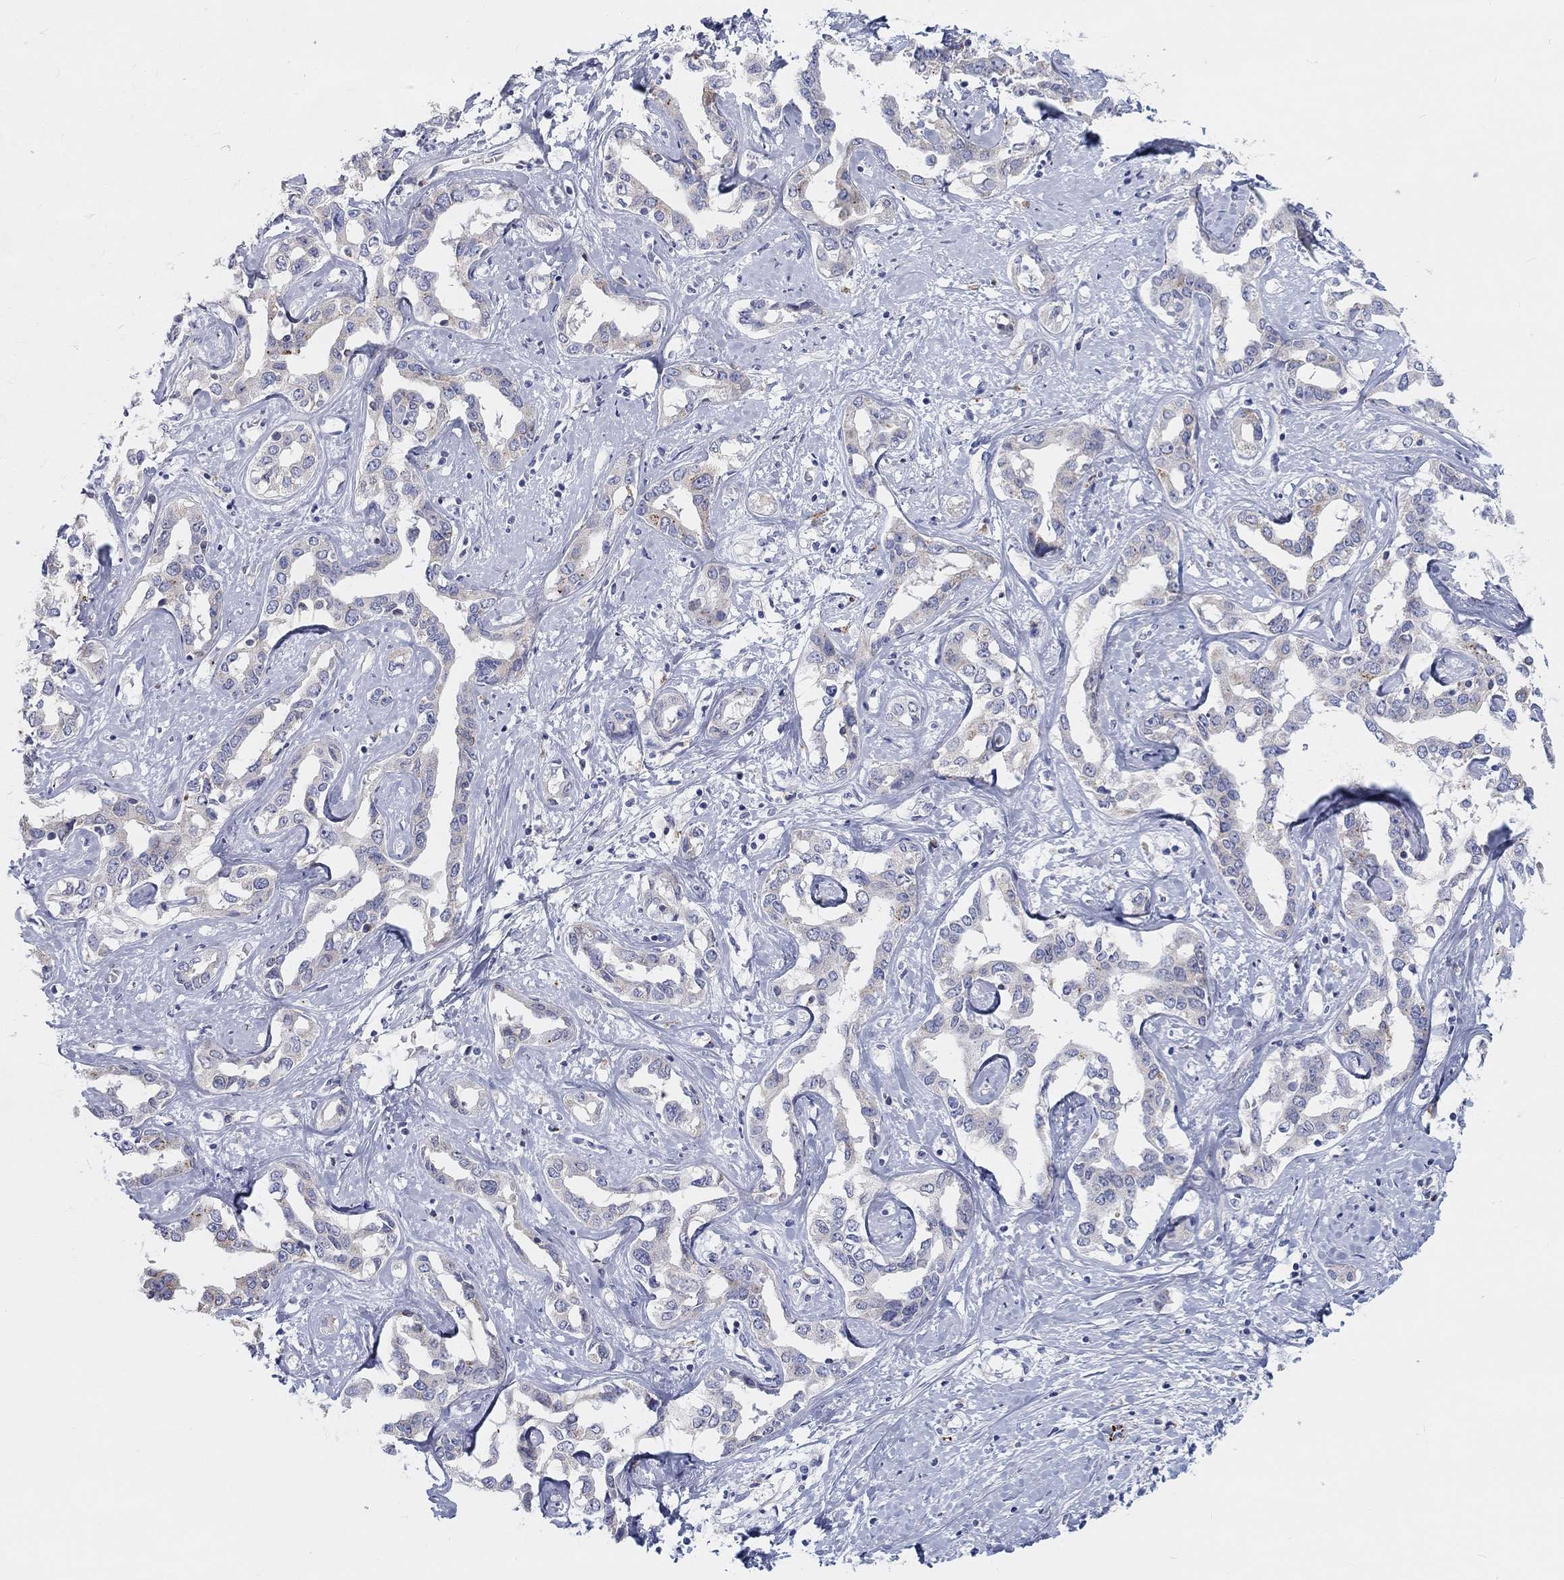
{"staining": {"intensity": "negative", "quantity": "none", "location": "none"}, "tissue": "liver cancer", "cell_type": "Tumor cells", "image_type": "cancer", "snomed": [{"axis": "morphology", "description": "Cholangiocarcinoma"}, {"axis": "topography", "description": "Liver"}], "caption": "Micrograph shows no significant protein positivity in tumor cells of liver cholangiocarcinoma.", "gene": "BCO2", "patient": {"sex": "male", "age": 59}}